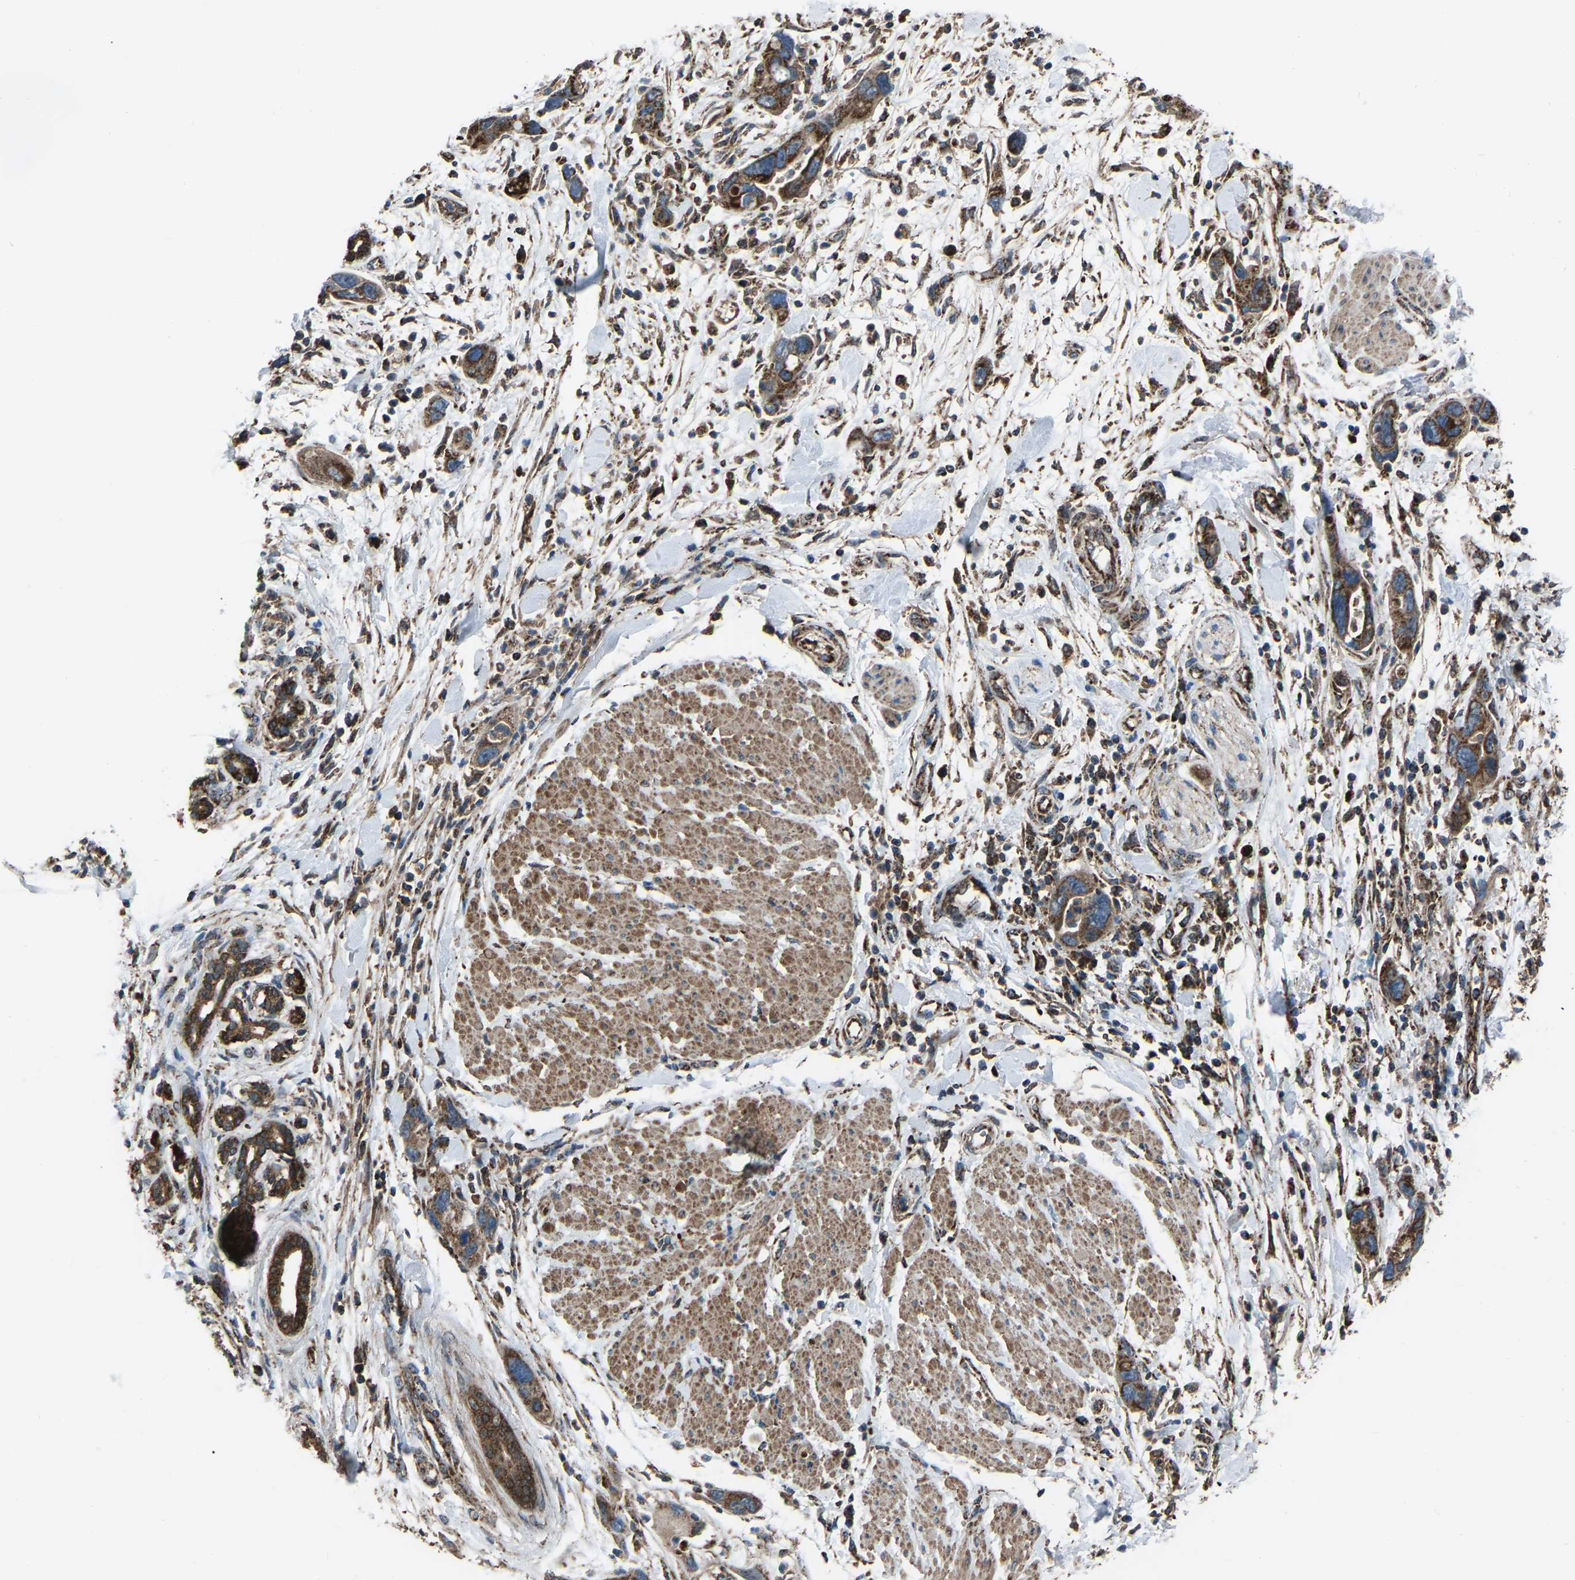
{"staining": {"intensity": "strong", "quantity": ">75%", "location": "cytoplasmic/membranous"}, "tissue": "pancreatic cancer", "cell_type": "Tumor cells", "image_type": "cancer", "snomed": [{"axis": "morphology", "description": "Normal tissue, NOS"}, {"axis": "morphology", "description": "Adenocarcinoma, NOS"}, {"axis": "topography", "description": "Pancreas"}], "caption": "Pancreatic adenocarcinoma was stained to show a protein in brown. There is high levels of strong cytoplasmic/membranous positivity in approximately >75% of tumor cells.", "gene": "AKR1A1", "patient": {"sex": "female", "age": 71}}